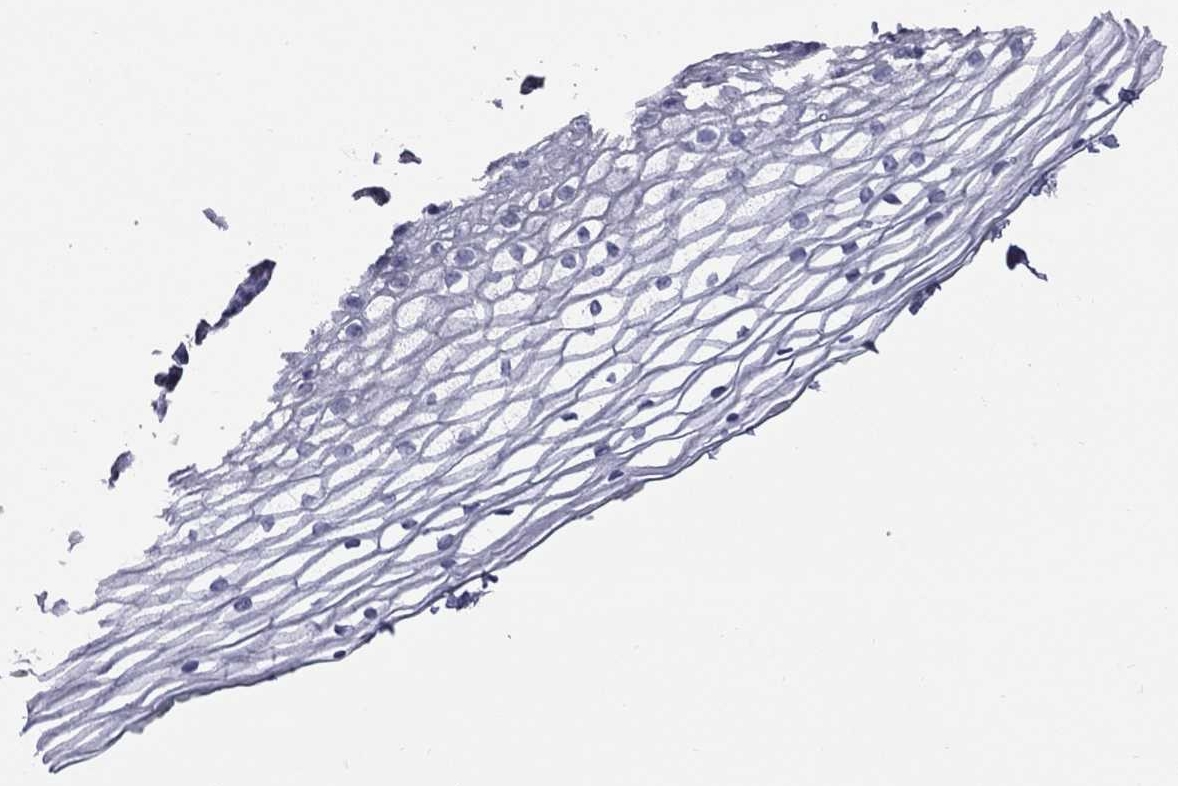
{"staining": {"intensity": "negative", "quantity": "none", "location": "none"}, "tissue": "vagina", "cell_type": "Squamous epithelial cells", "image_type": "normal", "snomed": [{"axis": "morphology", "description": "Normal tissue, NOS"}, {"axis": "topography", "description": "Vagina"}], "caption": "Human vagina stained for a protein using immunohistochemistry exhibits no positivity in squamous epithelial cells.", "gene": "HYLS1", "patient": {"sex": "female", "age": 36}}